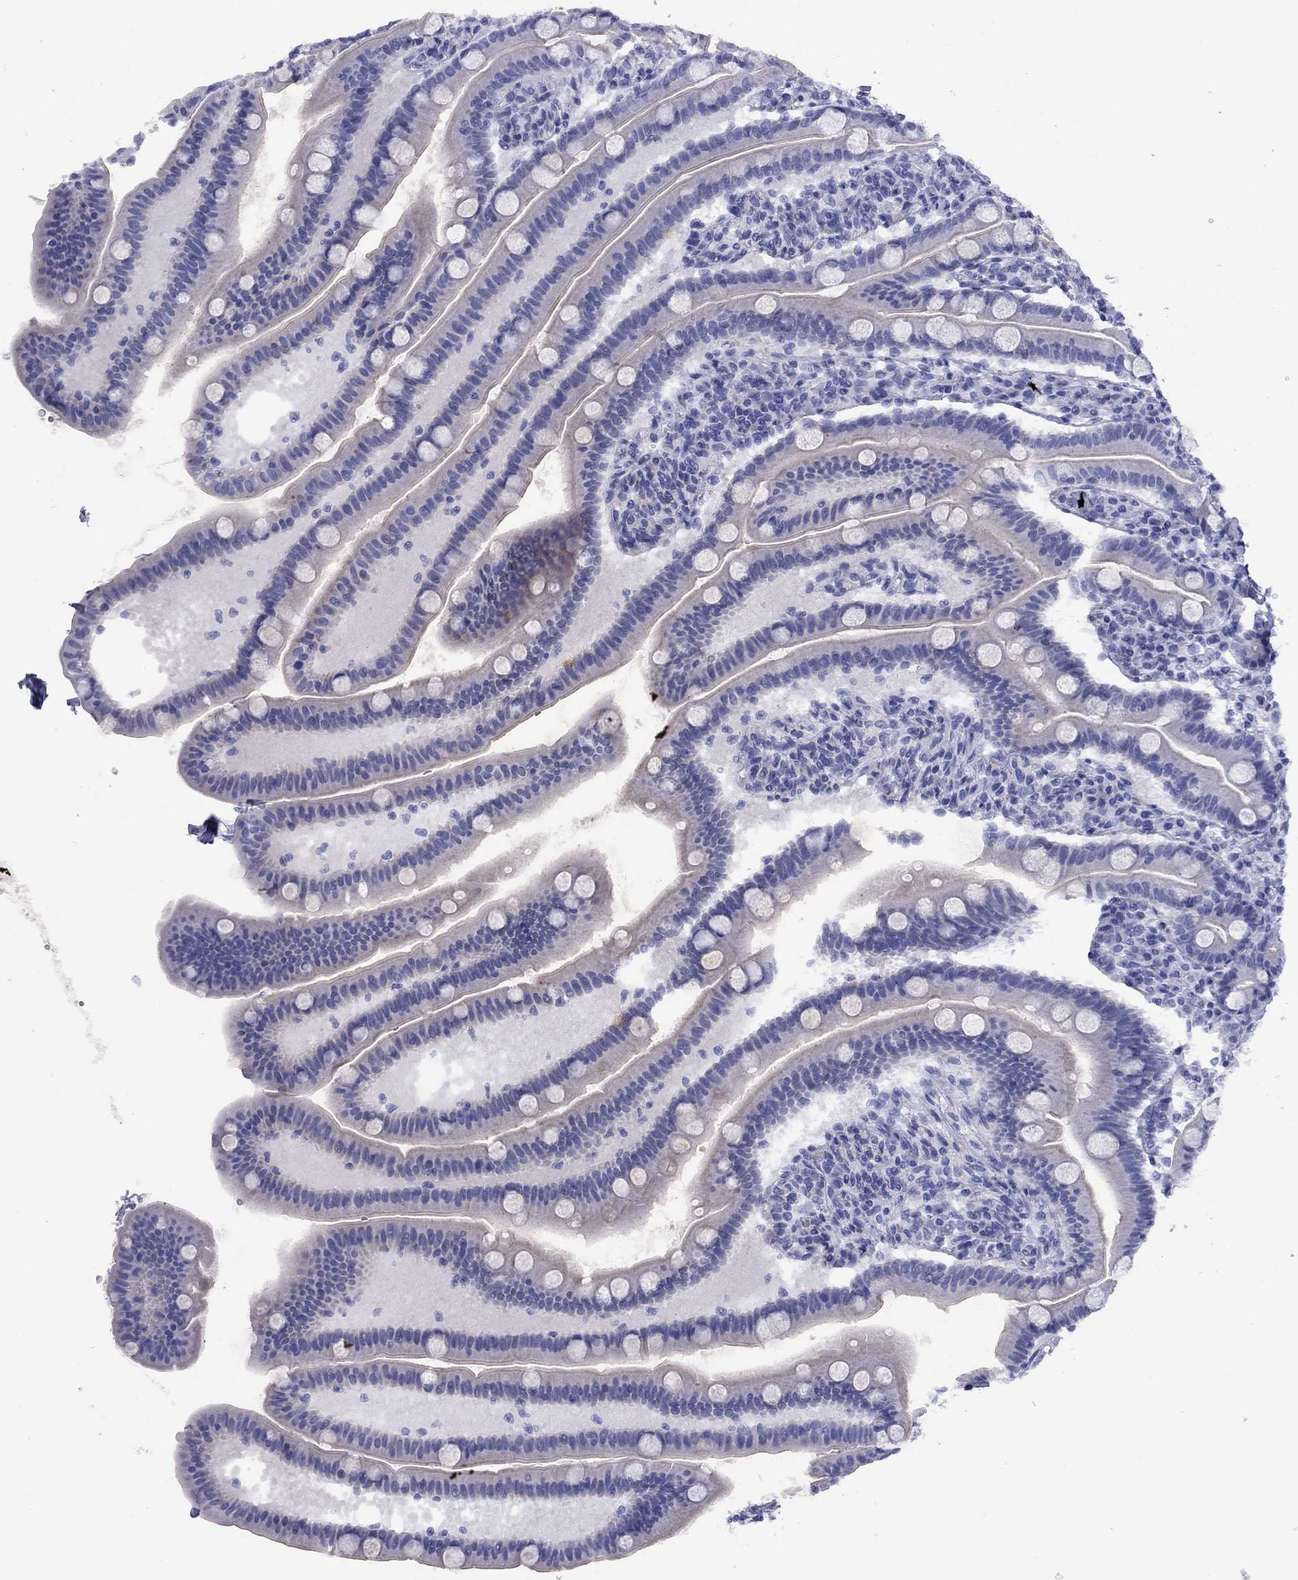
{"staining": {"intensity": "negative", "quantity": "none", "location": "none"}, "tissue": "small intestine", "cell_type": "Glandular cells", "image_type": "normal", "snomed": [{"axis": "morphology", "description": "Normal tissue, NOS"}, {"axis": "topography", "description": "Small intestine"}], "caption": "The IHC histopathology image has no significant expression in glandular cells of small intestine.", "gene": "TCFL5", "patient": {"sex": "male", "age": 66}}